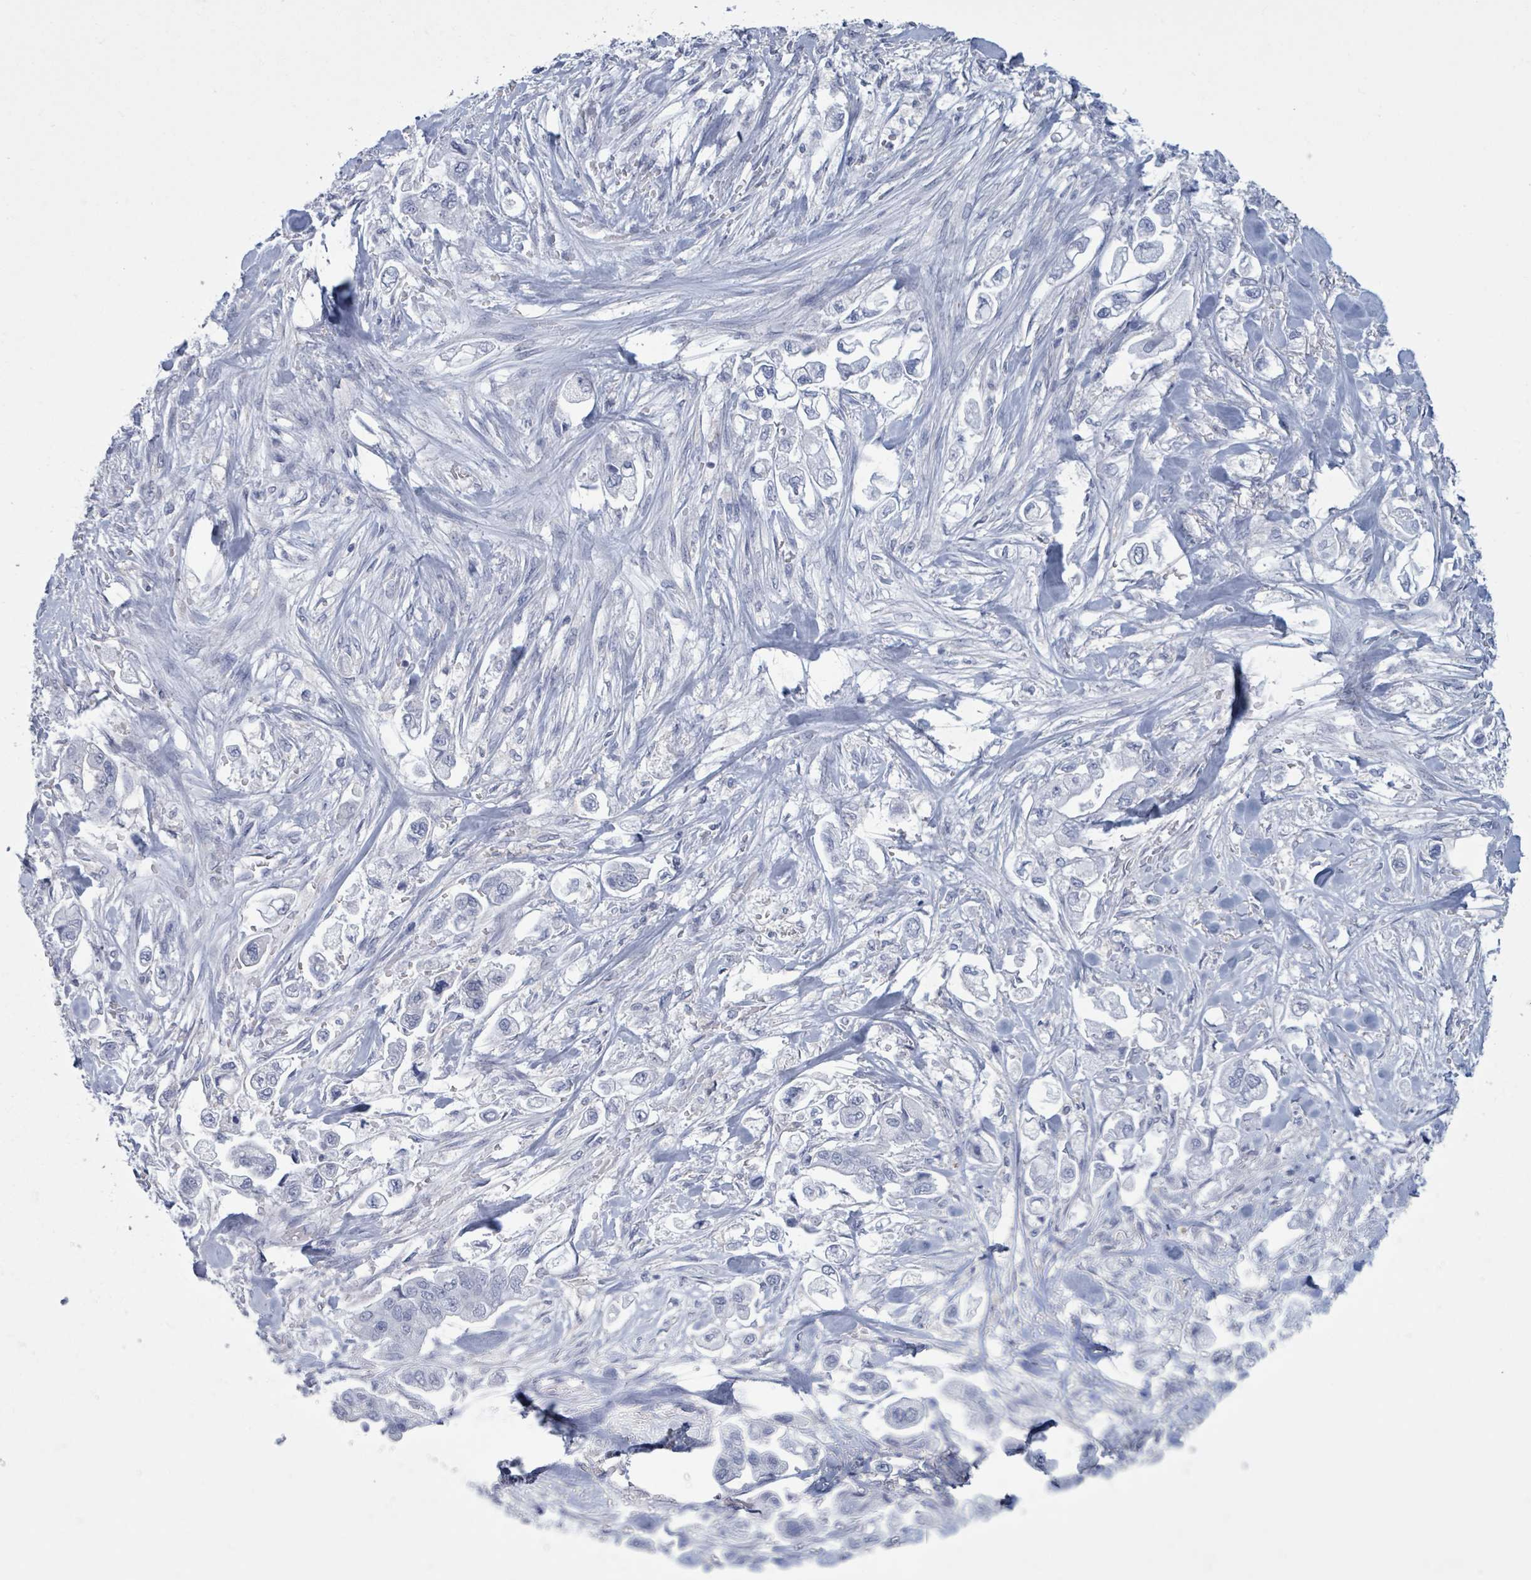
{"staining": {"intensity": "negative", "quantity": "none", "location": "none"}, "tissue": "stomach cancer", "cell_type": "Tumor cells", "image_type": "cancer", "snomed": [{"axis": "morphology", "description": "Adenocarcinoma, NOS"}, {"axis": "topography", "description": "Stomach"}], "caption": "Immunohistochemical staining of human stomach adenocarcinoma demonstrates no significant positivity in tumor cells.", "gene": "CT45A5", "patient": {"sex": "male", "age": 62}}